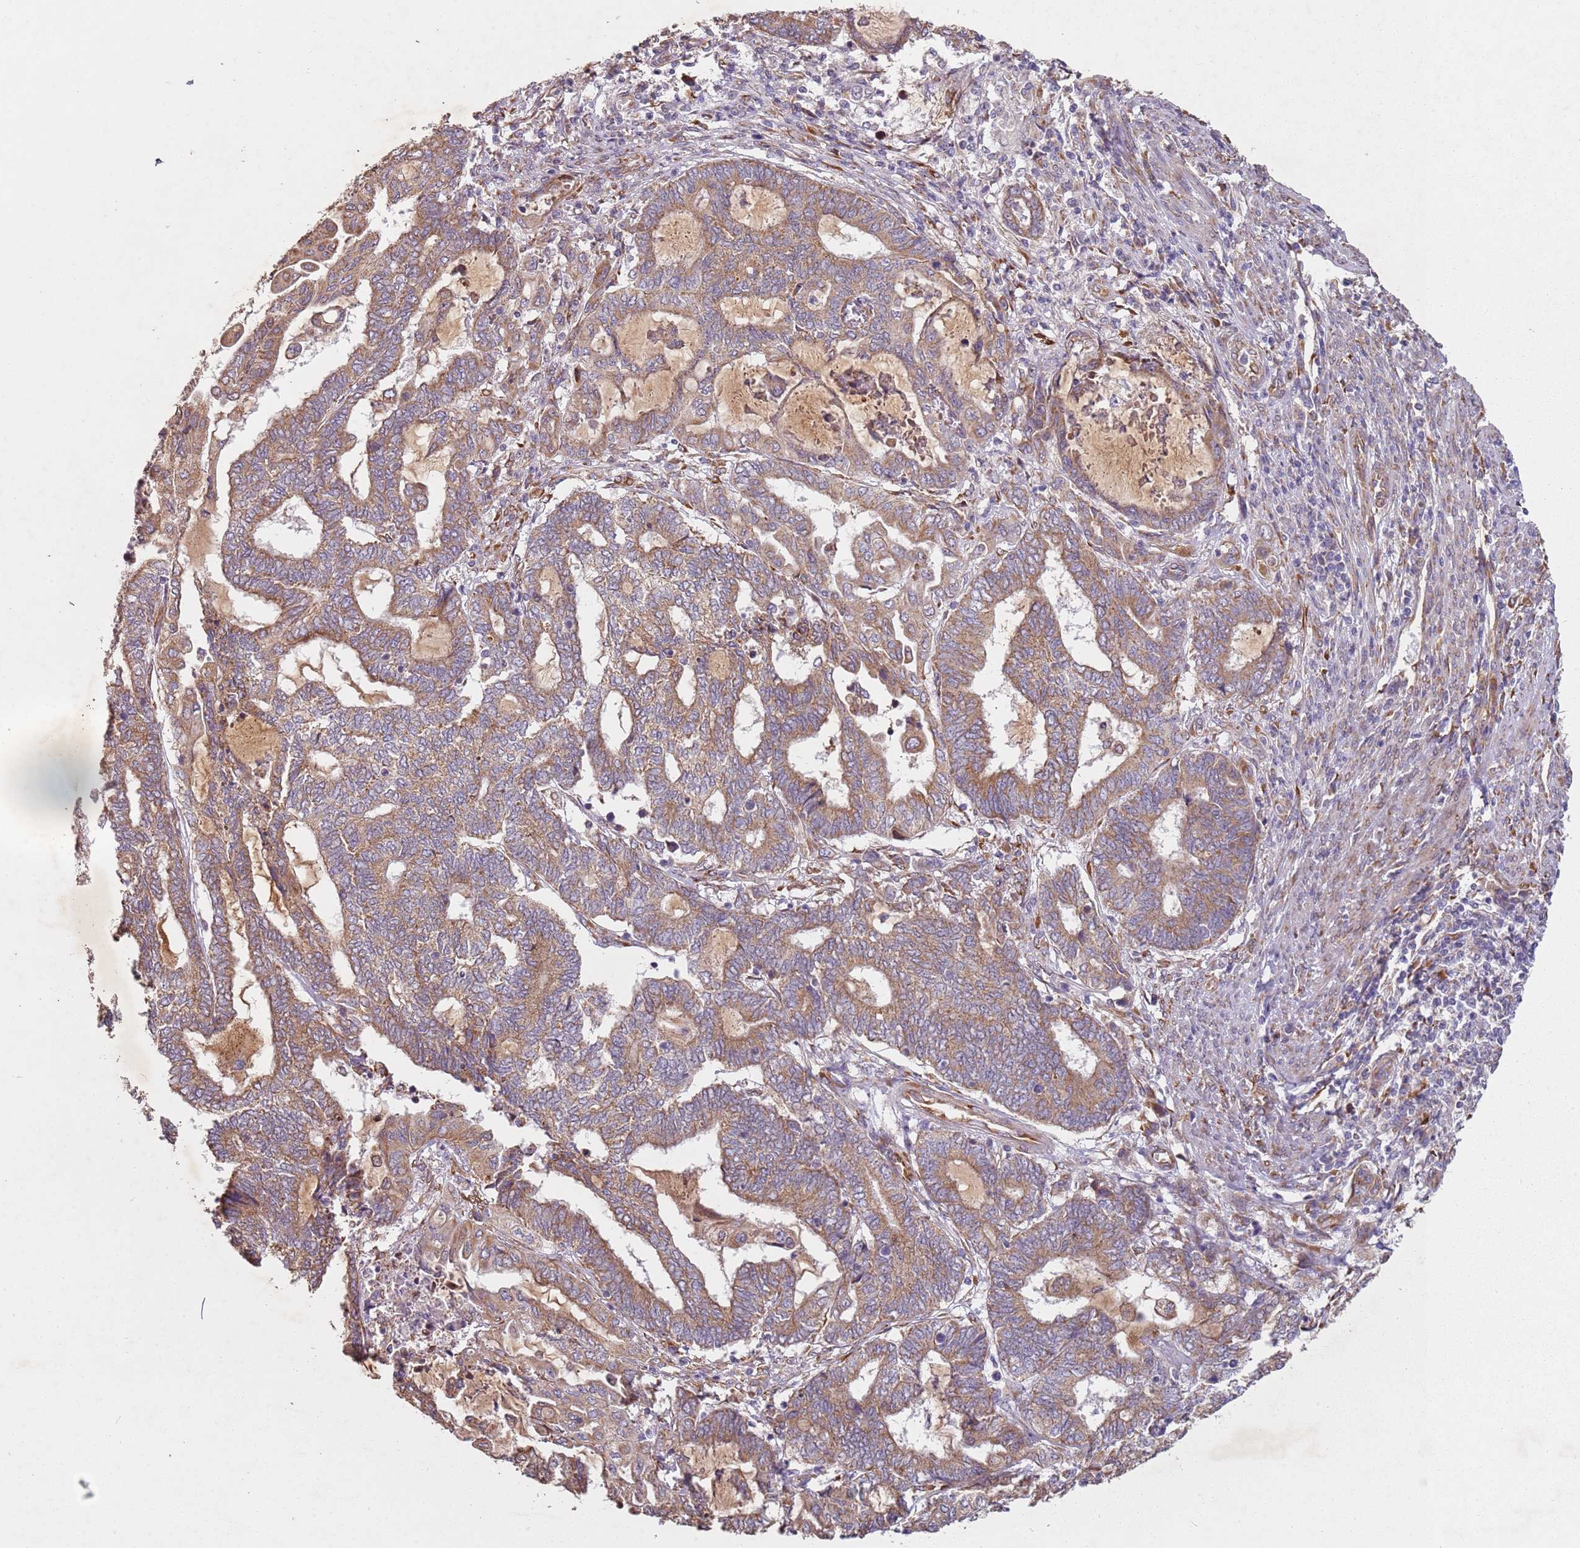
{"staining": {"intensity": "moderate", "quantity": ">75%", "location": "cytoplasmic/membranous"}, "tissue": "endometrial cancer", "cell_type": "Tumor cells", "image_type": "cancer", "snomed": [{"axis": "morphology", "description": "Adenocarcinoma, NOS"}, {"axis": "topography", "description": "Uterus"}, {"axis": "topography", "description": "Endometrium"}], "caption": "High-magnification brightfield microscopy of adenocarcinoma (endometrial) stained with DAB (brown) and counterstained with hematoxylin (blue). tumor cells exhibit moderate cytoplasmic/membranous staining is identified in approximately>75% of cells. The staining was performed using DAB (3,3'-diaminobenzidine) to visualize the protein expression in brown, while the nuclei were stained in blue with hematoxylin (Magnification: 20x).", "gene": "ARFRP1", "patient": {"sex": "female", "age": 70}}